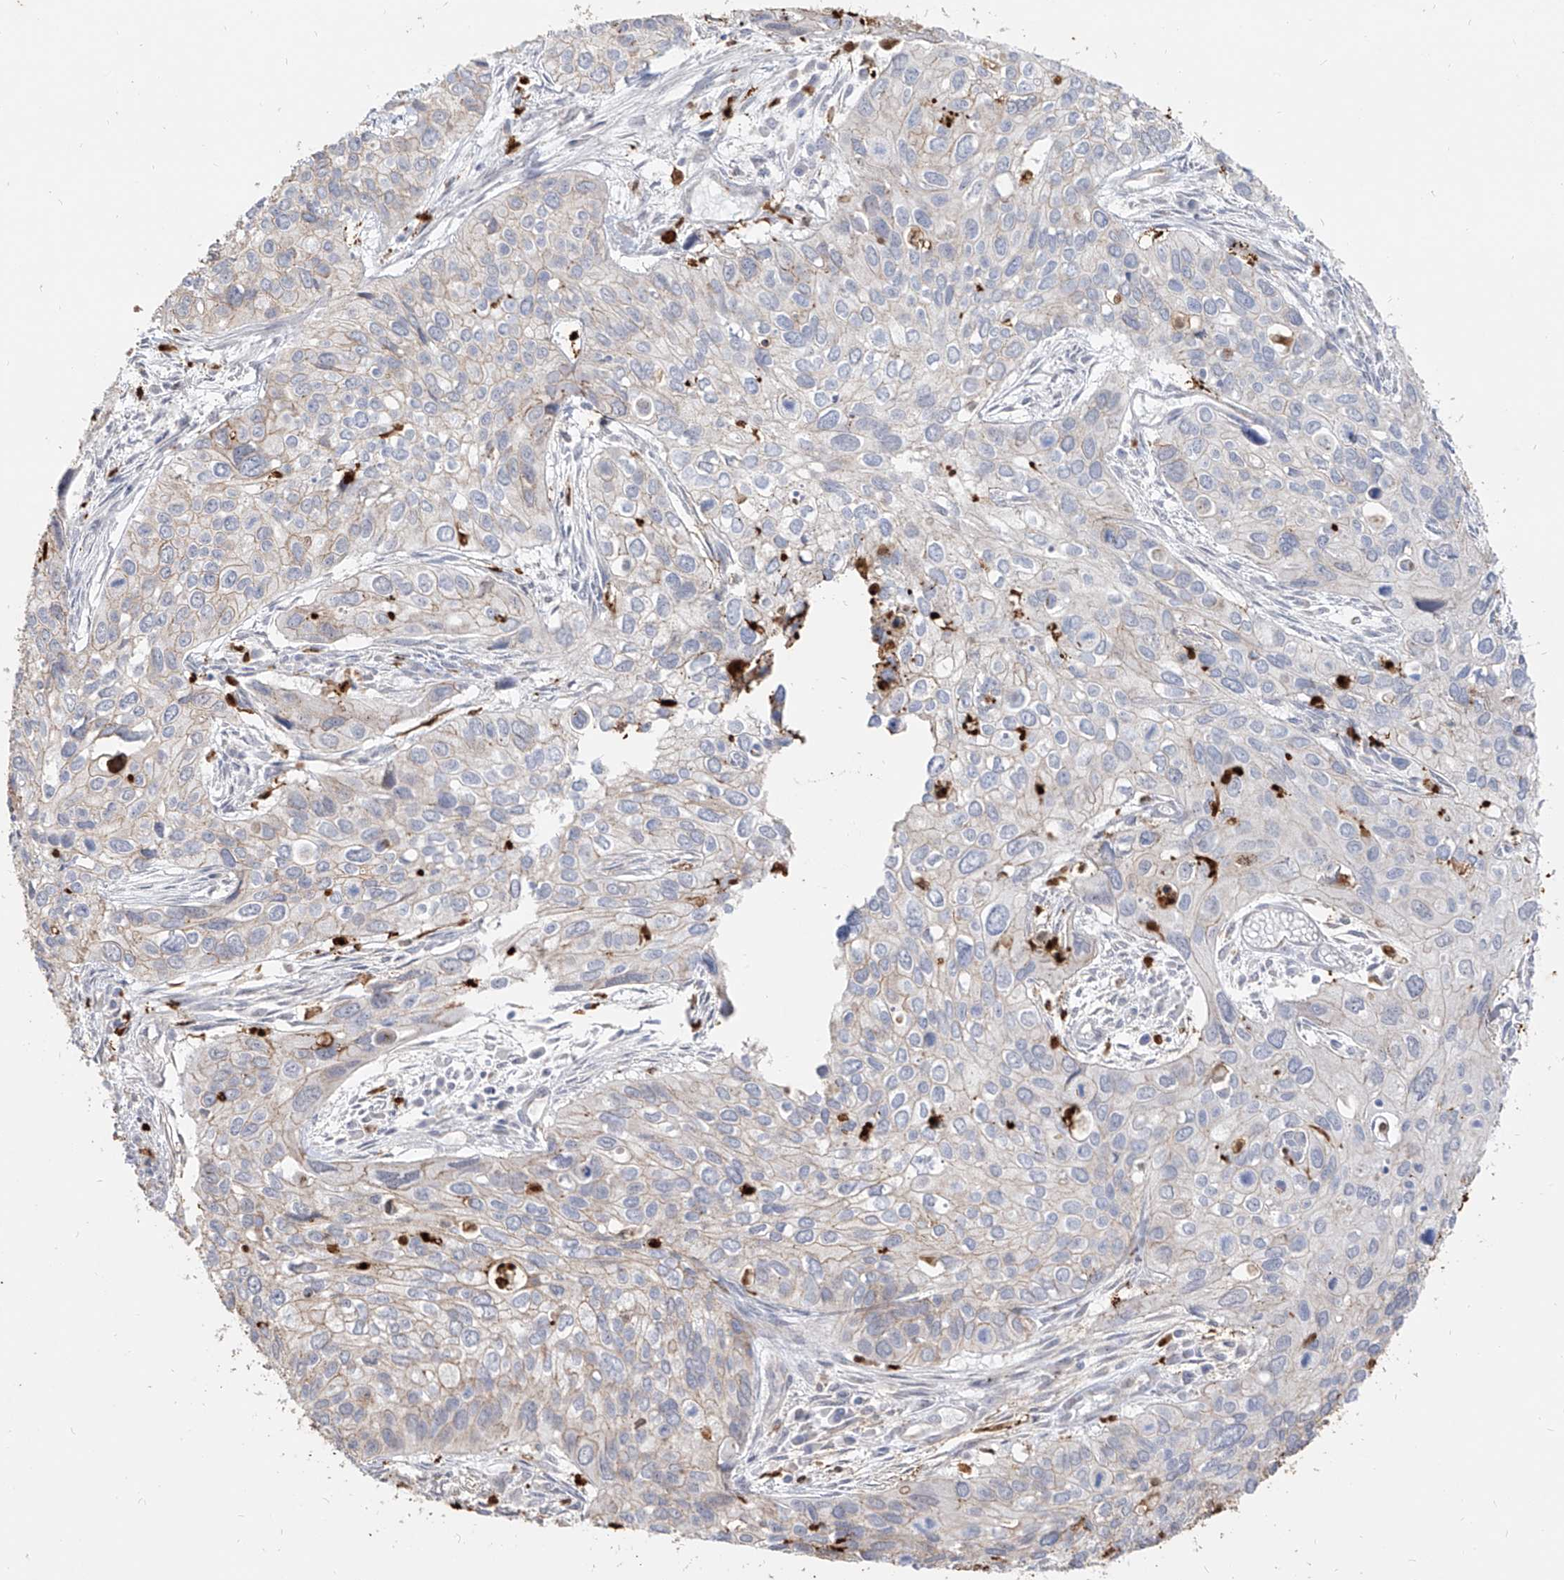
{"staining": {"intensity": "negative", "quantity": "none", "location": "none"}, "tissue": "cervical cancer", "cell_type": "Tumor cells", "image_type": "cancer", "snomed": [{"axis": "morphology", "description": "Squamous cell carcinoma, NOS"}, {"axis": "topography", "description": "Cervix"}], "caption": "Cervical squamous cell carcinoma stained for a protein using immunohistochemistry reveals no positivity tumor cells.", "gene": "ZNF227", "patient": {"sex": "female", "age": 55}}